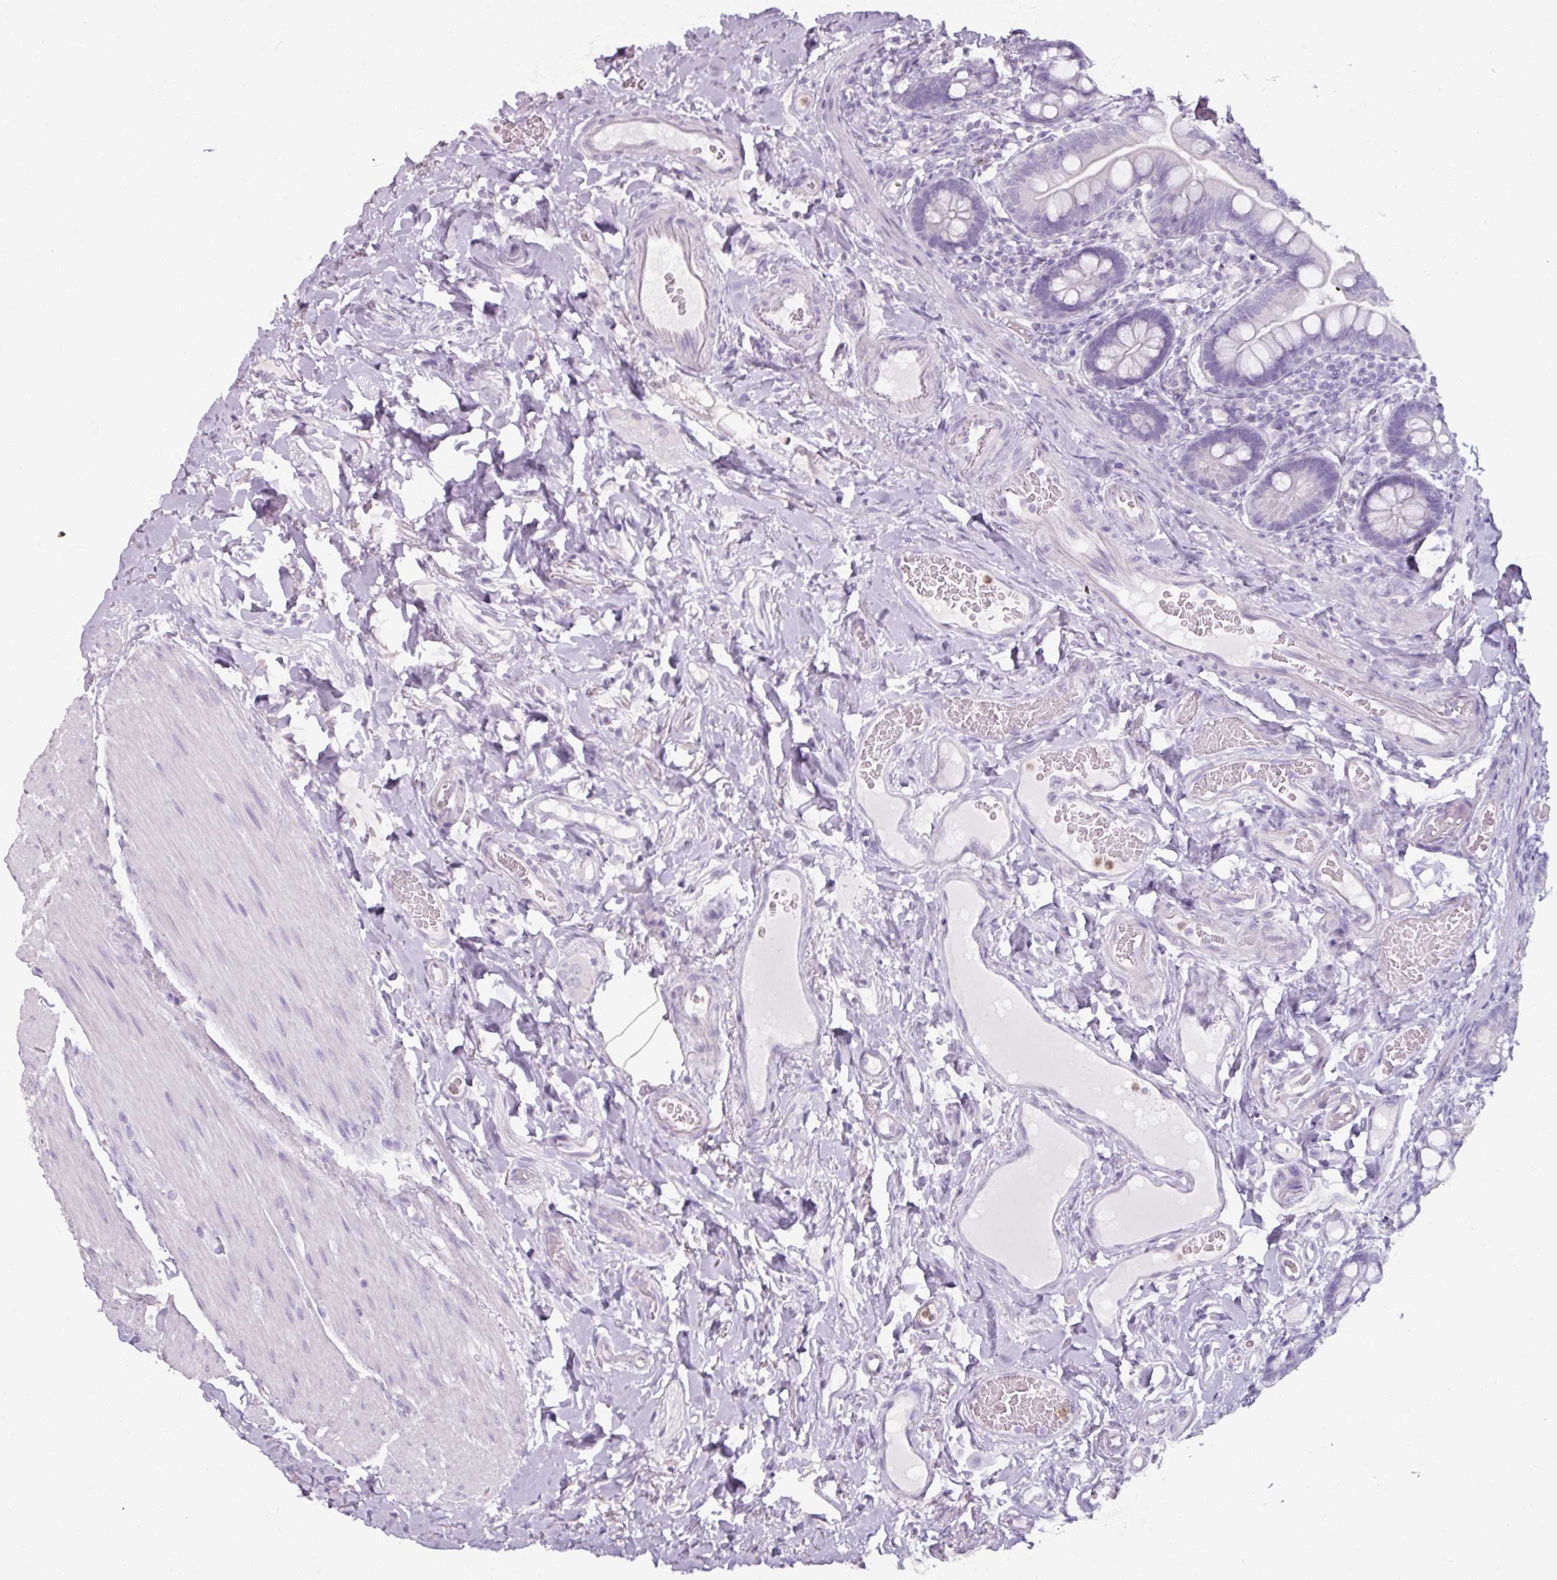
{"staining": {"intensity": "negative", "quantity": "none", "location": "none"}, "tissue": "small intestine", "cell_type": "Glandular cells", "image_type": "normal", "snomed": [{"axis": "morphology", "description": "Normal tissue, NOS"}, {"axis": "topography", "description": "Small intestine"}], "caption": "IHC of benign small intestine exhibits no expression in glandular cells.", "gene": "ARG1", "patient": {"sex": "female", "age": 64}}